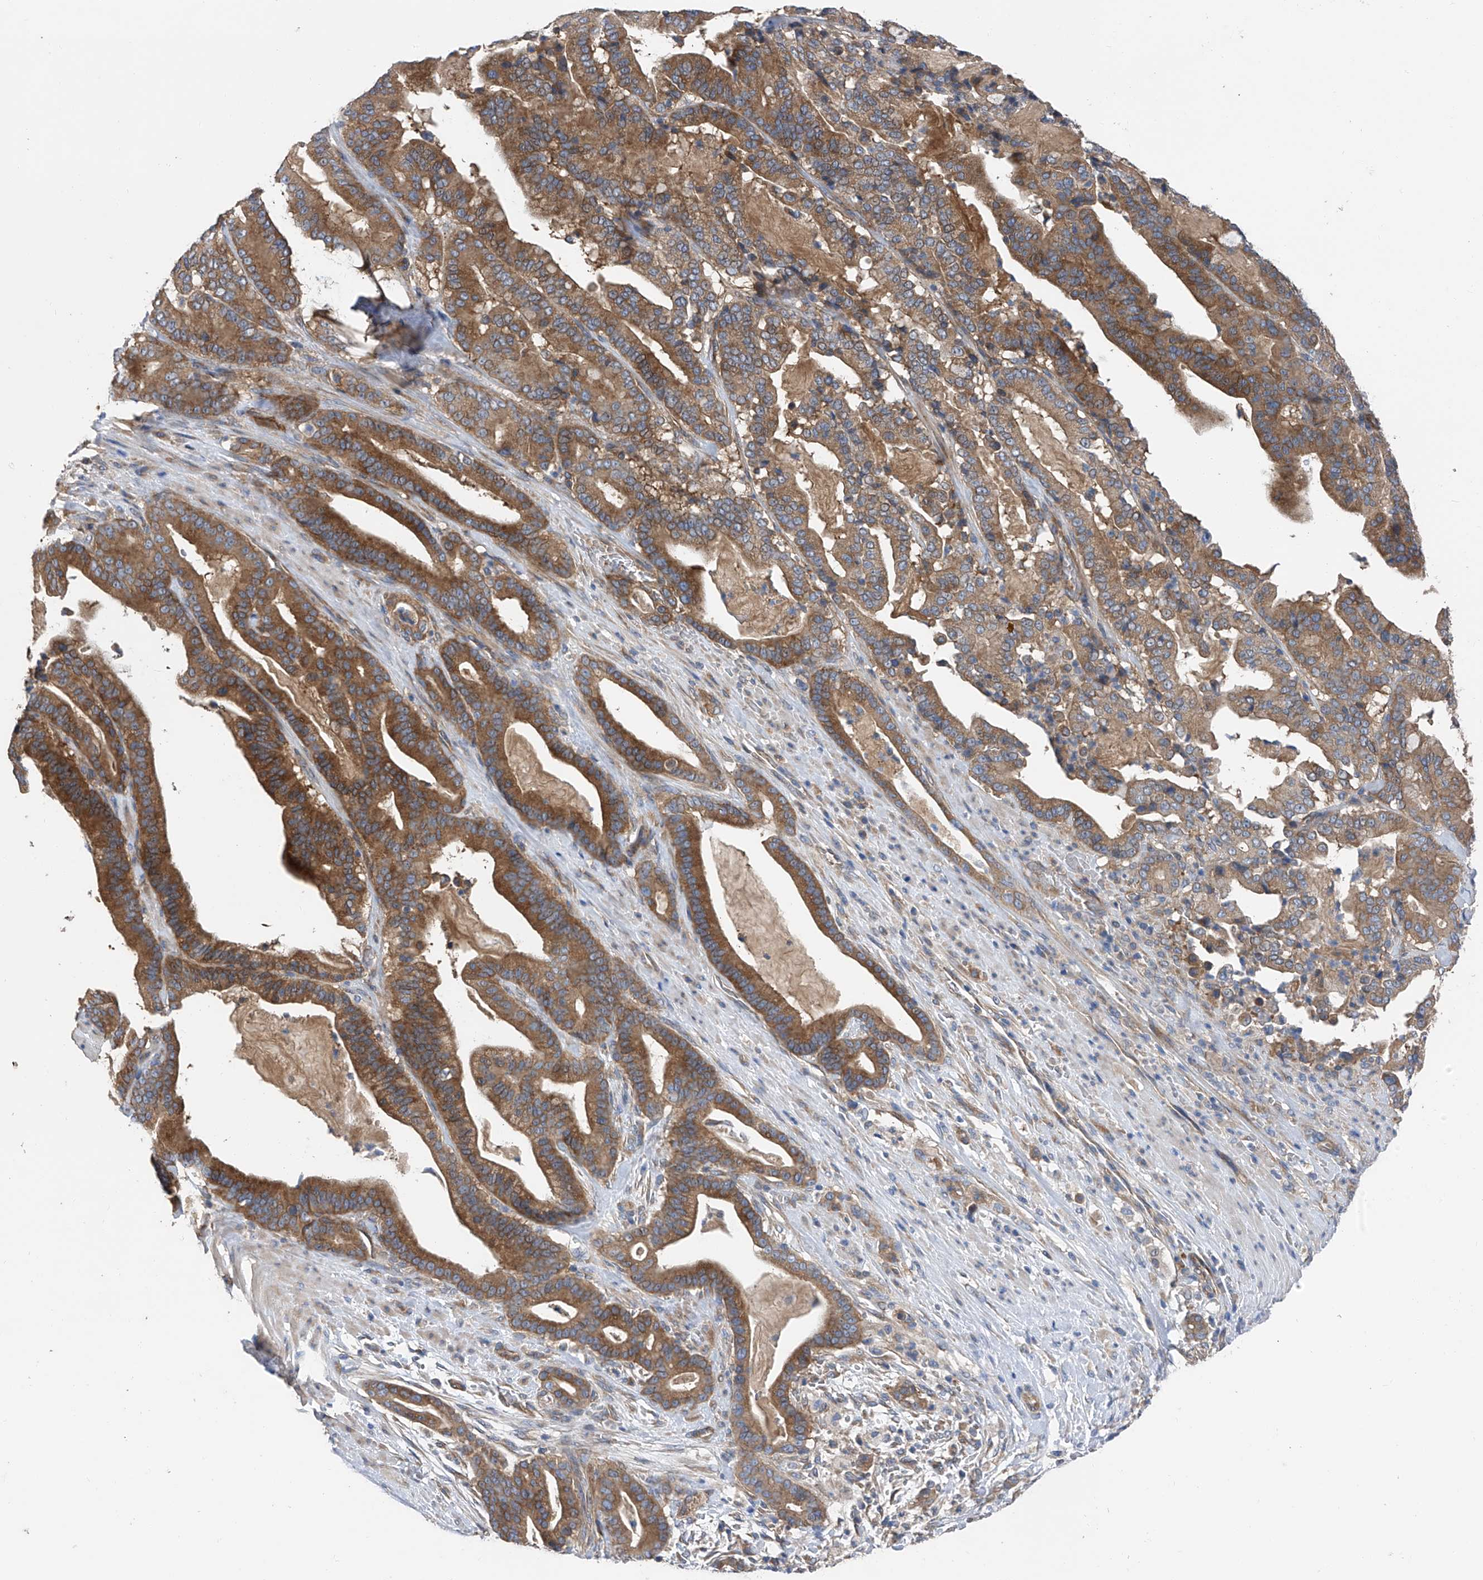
{"staining": {"intensity": "moderate", "quantity": ">75%", "location": "cytoplasmic/membranous"}, "tissue": "pancreatic cancer", "cell_type": "Tumor cells", "image_type": "cancer", "snomed": [{"axis": "morphology", "description": "Adenocarcinoma, NOS"}, {"axis": "topography", "description": "Pancreas"}], "caption": "Pancreatic adenocarcinoma was stained to show a protein in brown. There is medium levels of moderate cytoplasmic/membranous staining in about >75% of tumor cells.", "gene": "PTK2", "patient": {"sex": "male", "age": 63}}